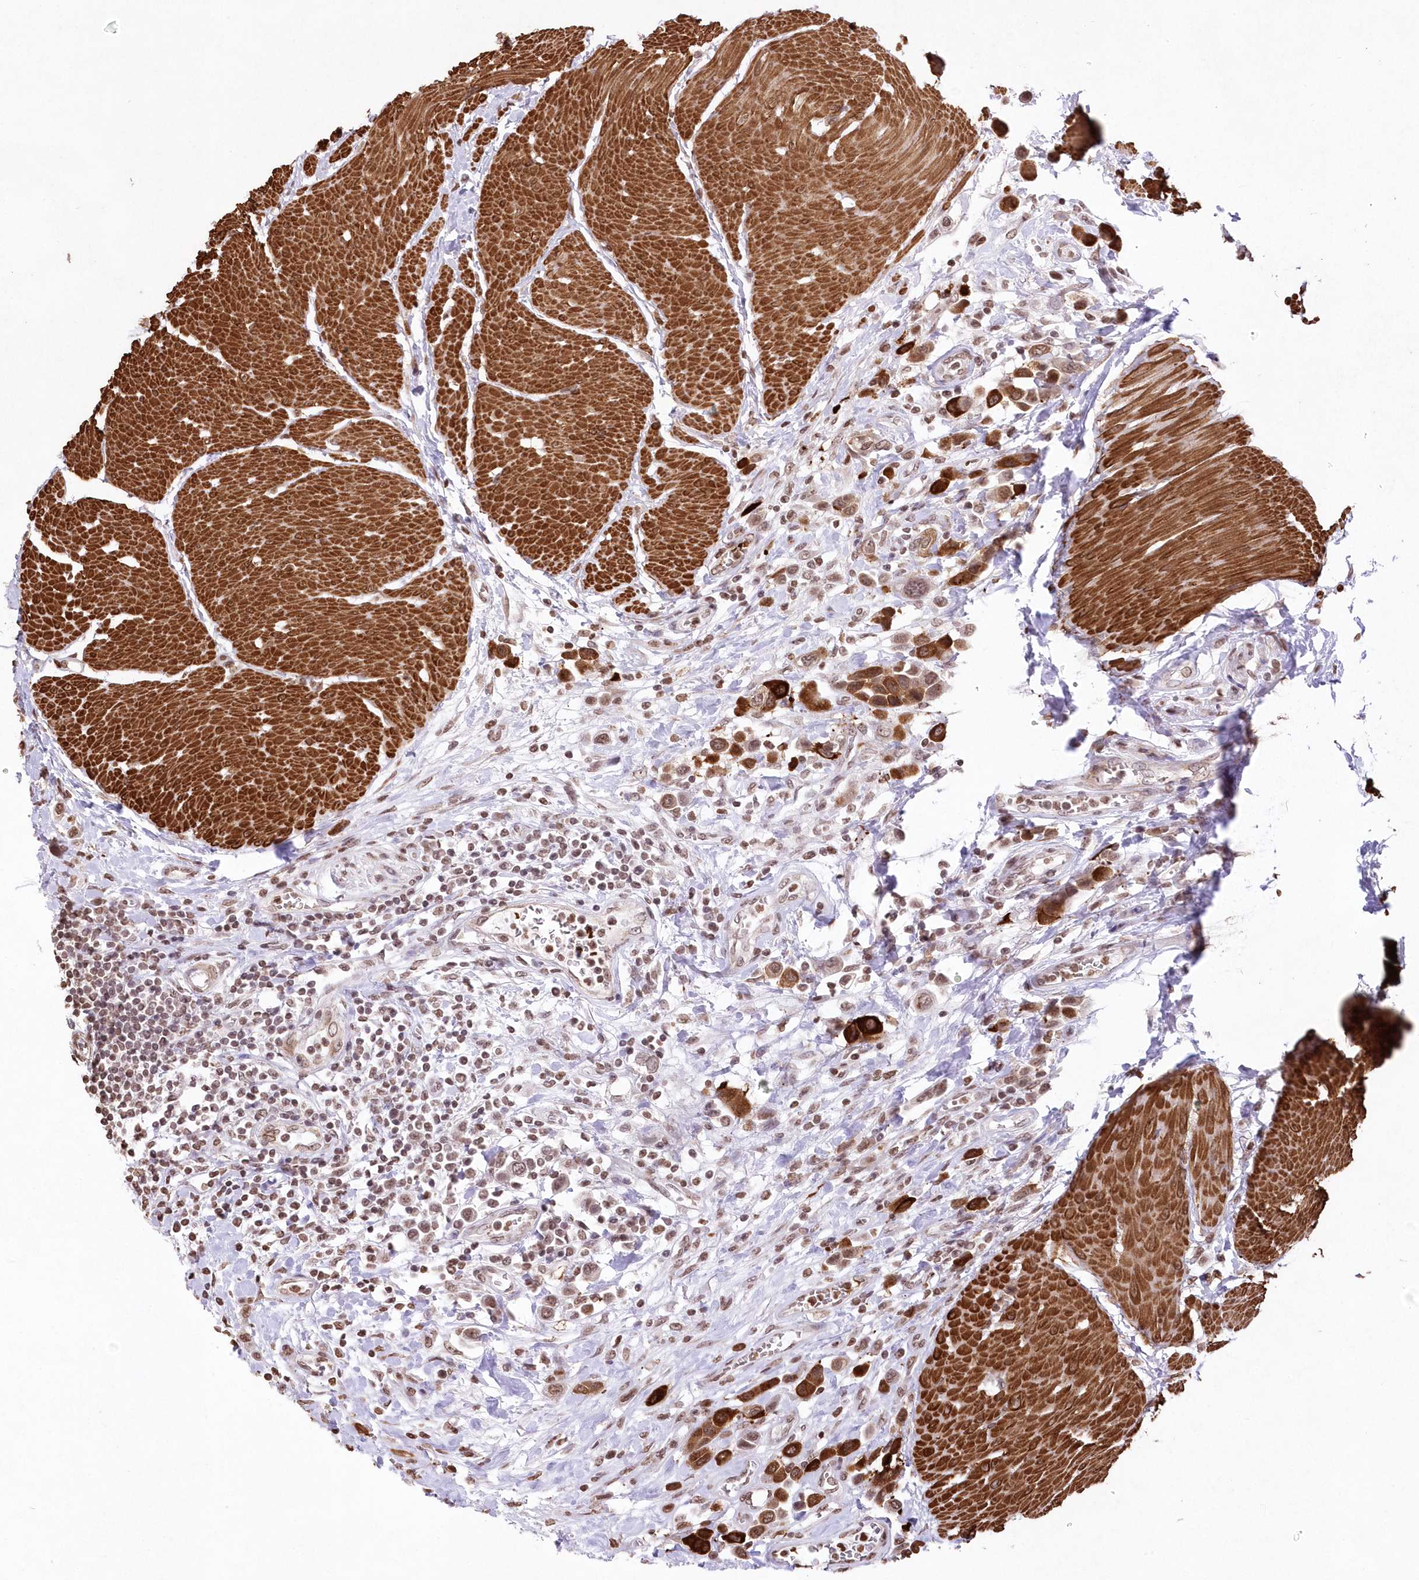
{"staining": {"intensity": "strong", "quantity": ">75%", "location": "cytoplasmic/membranous"}, "tissue": "urothelial cancer", "cell_type": "Tumor cells", "image_type": "cancer", "snomed": [{"axis": "morphology", "description": "Urothelial carcinoma, High grade"}, {"axis": "topography", "description": "Urinary bladder"}], "caption": "The immunohistochemical stain shows strong cytoplasmic/membranous positivity in tumor cells of urothelial carcinoma (high-grade) tissue. (Brightfield microscopy of DAB IHC at high magnification).", "gene": "RBM27", "patient": {"sex": "male", "age": 50}}